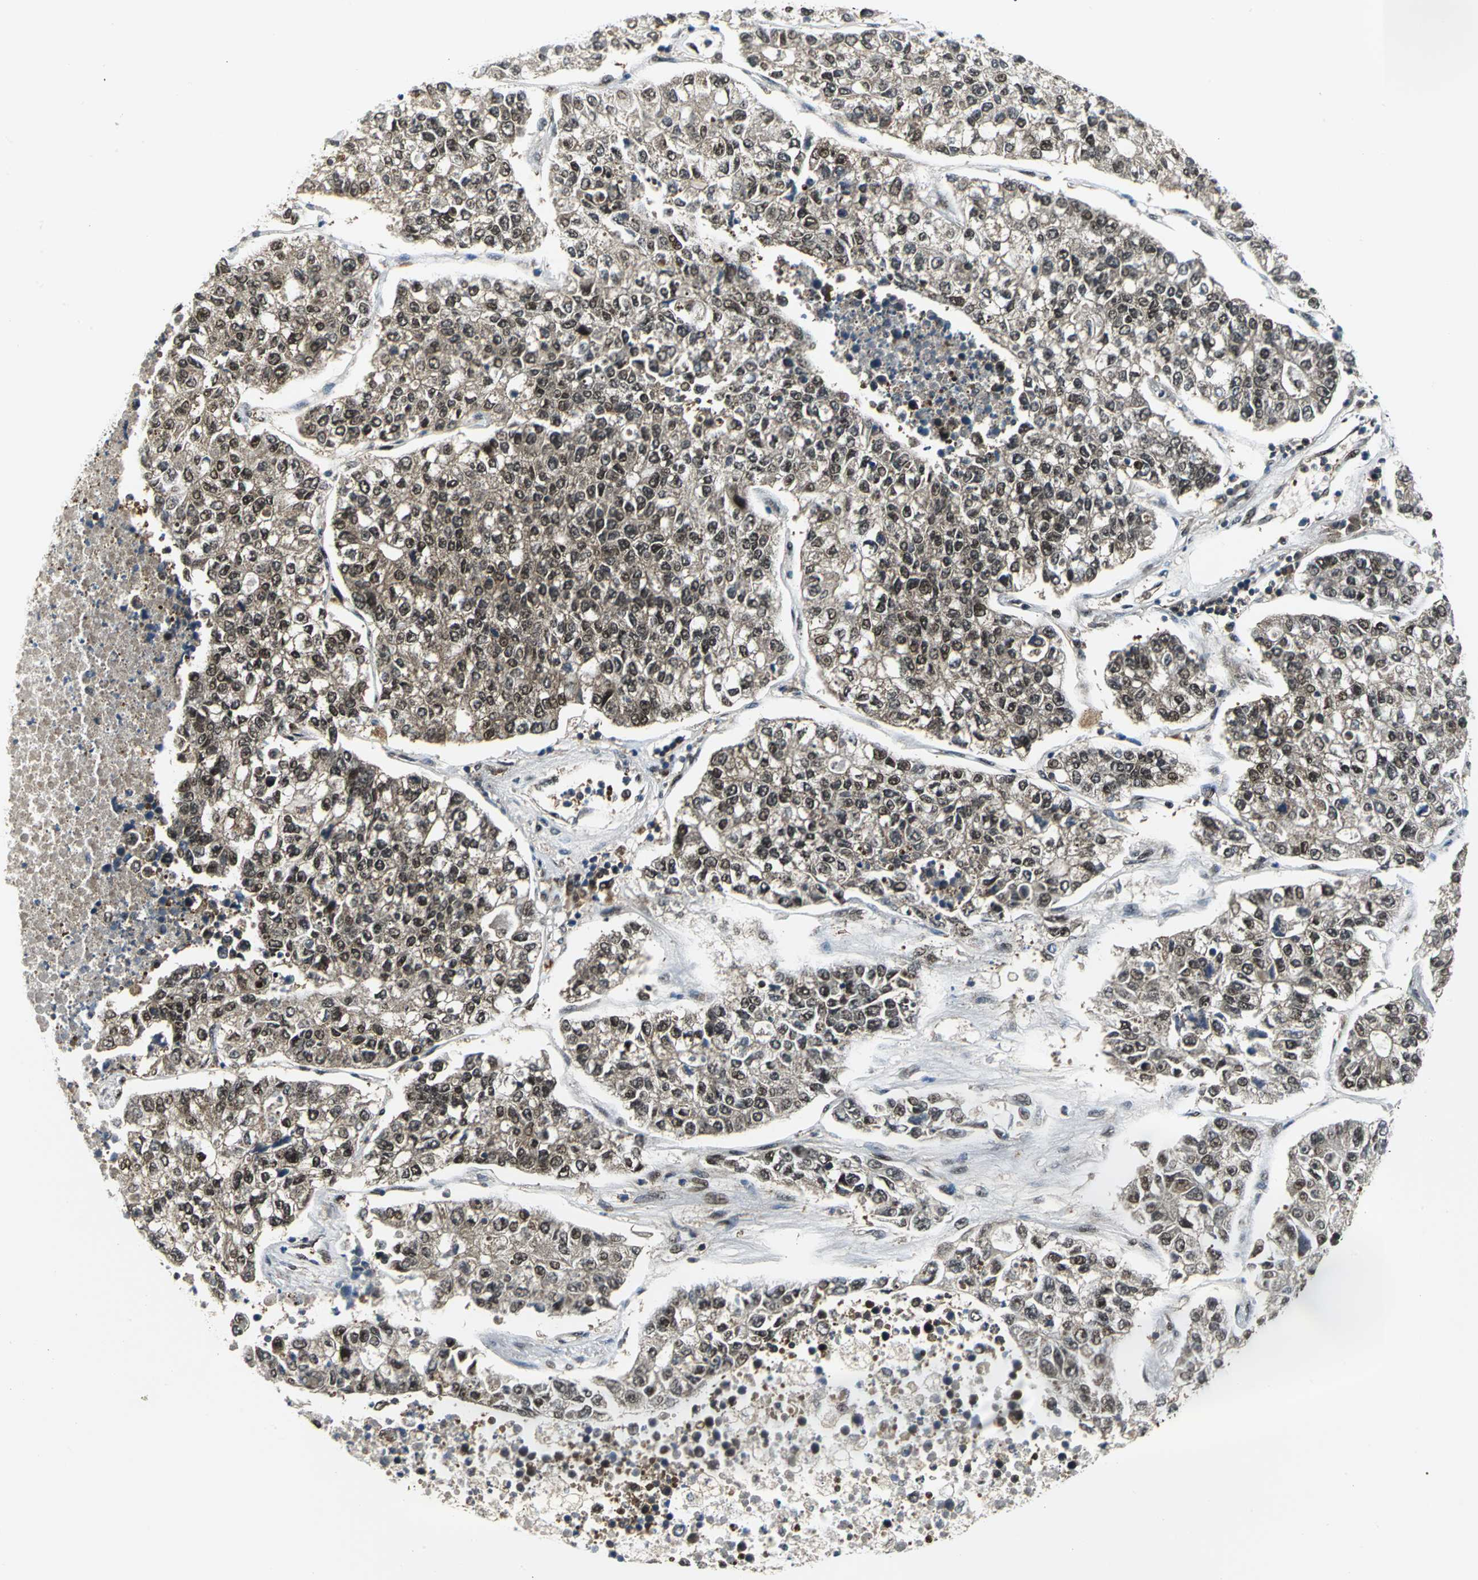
{"staining": {"intensity": "moderate", "quantity": ">75%", "location": "nuclear"}, "tissue": "lung cancer", "cell_type": "Tumor cells", "image_type": "cancer", "snomed": [{"axis": "morphology", "description": "Adenocarcinoma, NOS"}, {"axis": "topography", "description": "Lung"}], "caption": "Lung cancer tissue displays moderate nuclear staining in about >75% of tumor cells", "gene": "PSMA4", "patient": {"sex": "male", "age": 49}}